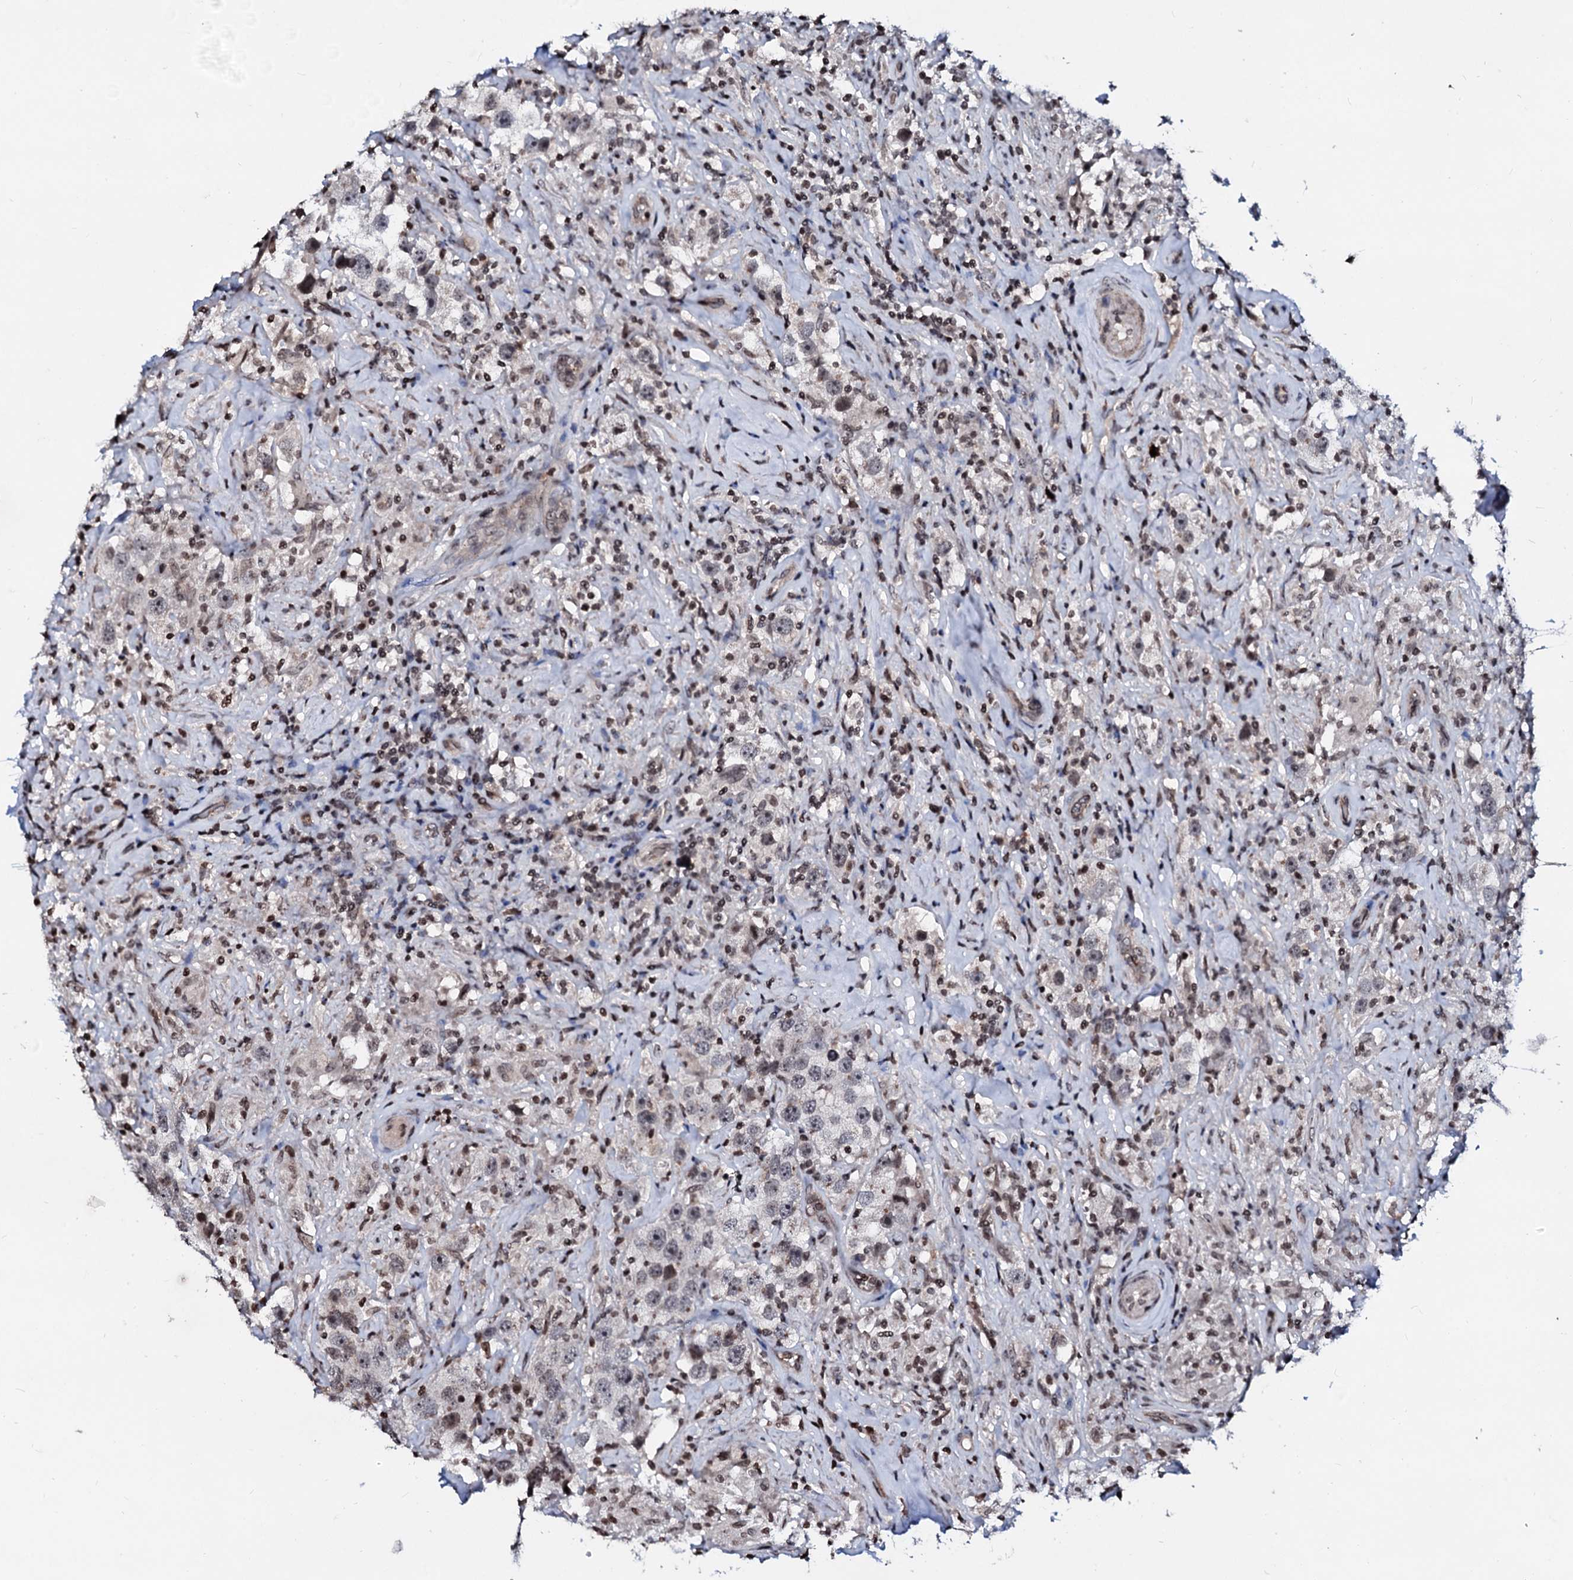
{"staining": {"intensity": "weak", "quantity": "25%-75%", "location": "nuclear"}, "tissue": "testis cancer", "cell_type": "Tumor cells", "image_type": "cancer", "snomed": [{"axis": "morphology", "description": "Seminoma, NOS"}, {"axis": "topography", "description": "Testis"}], "caption": "Immunohistochemical staining of testis cancer (seminoma) exhibits low levels of weak nuclear expression in approximately 25%-75% of tumor cells.", "gene": "LSM11", "patient": {"sex": "male", "age": 49}}